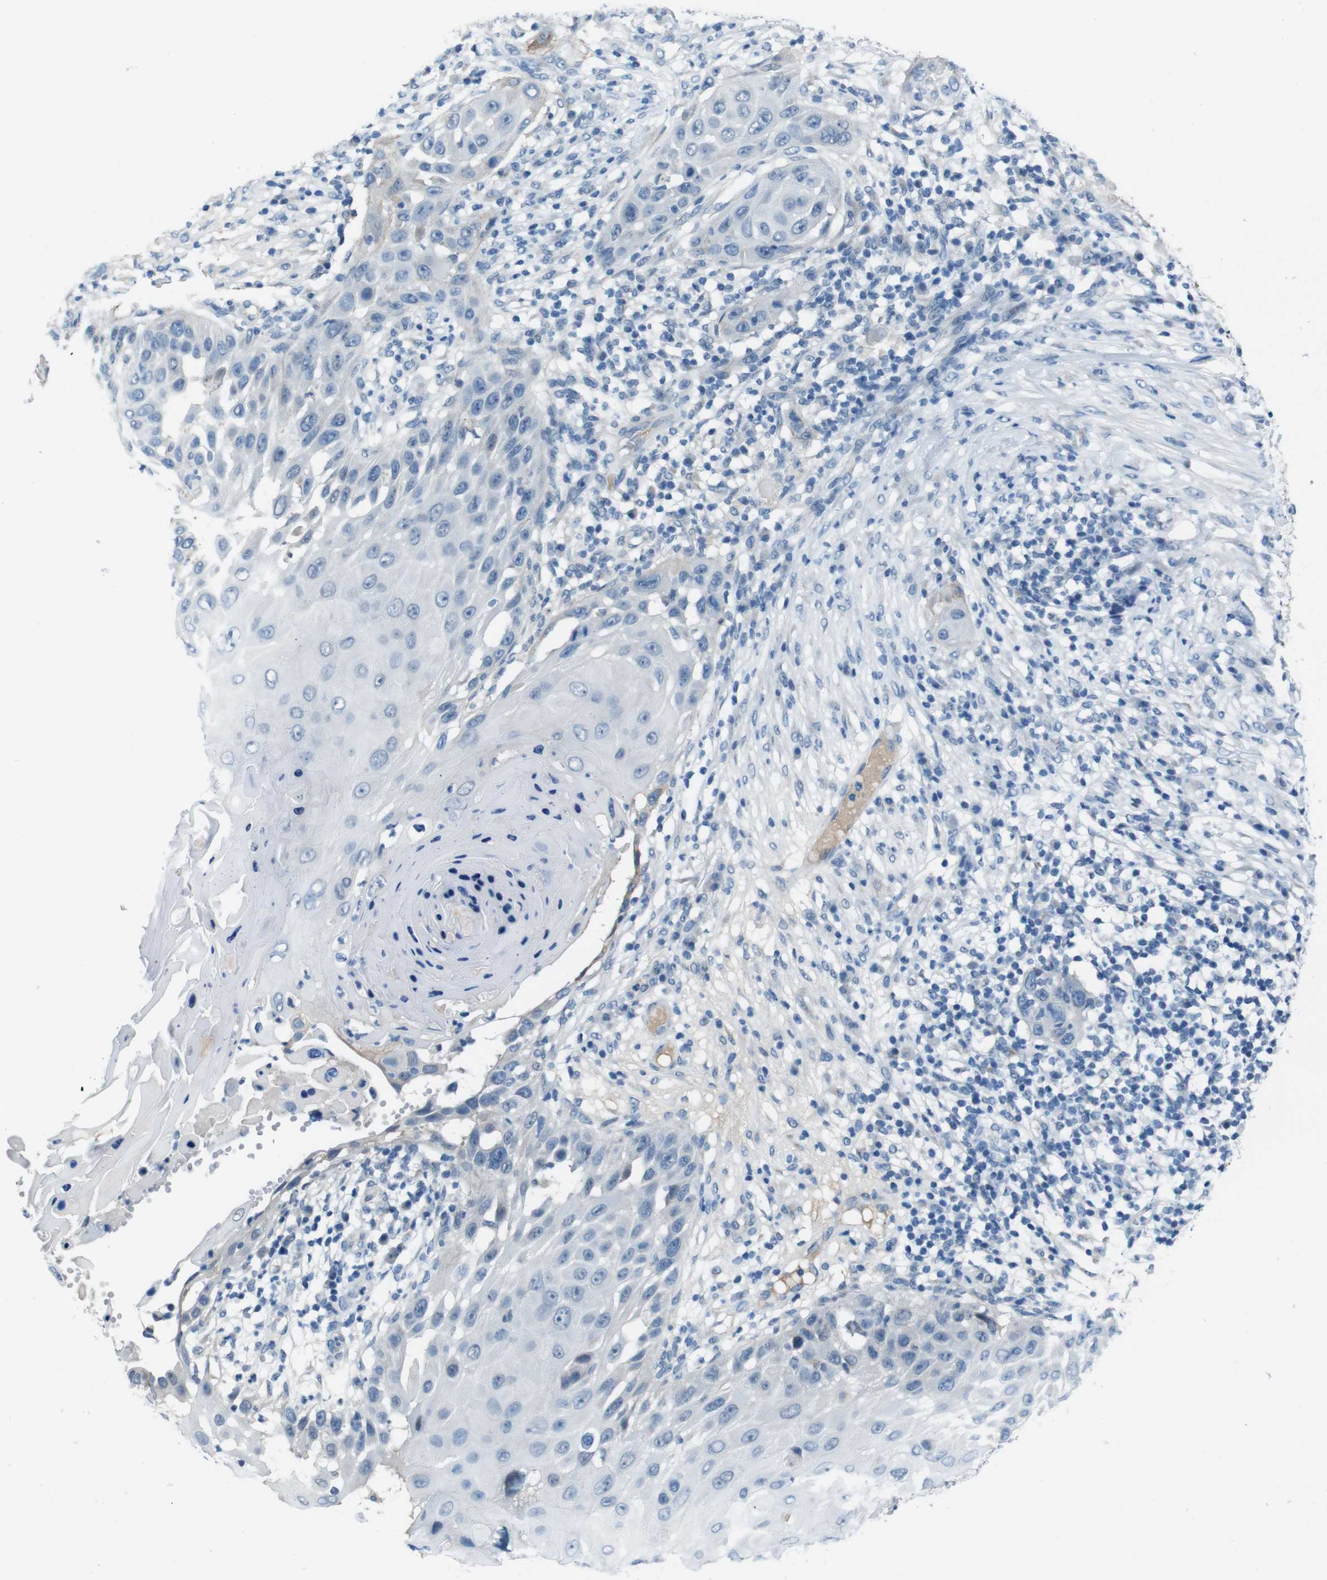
{"staining": {"intensity": "negative", "quantity": "none", "location": "none"}, "tissue": "skin cancer", "cell_type": "Tumor cells", "image_type": "cancer", "snomed": [{"axis": "morphology", "description": "Squamous cell carcinoma, NOS"}, {"axis": "topography", "description": "Skin"}], "caption": "The micrograph shows no staining of tumor cells in squamous cell carcinoma (skin).", "gene": "CDHR2", "patient": {"sex": "female", "age": 44}}